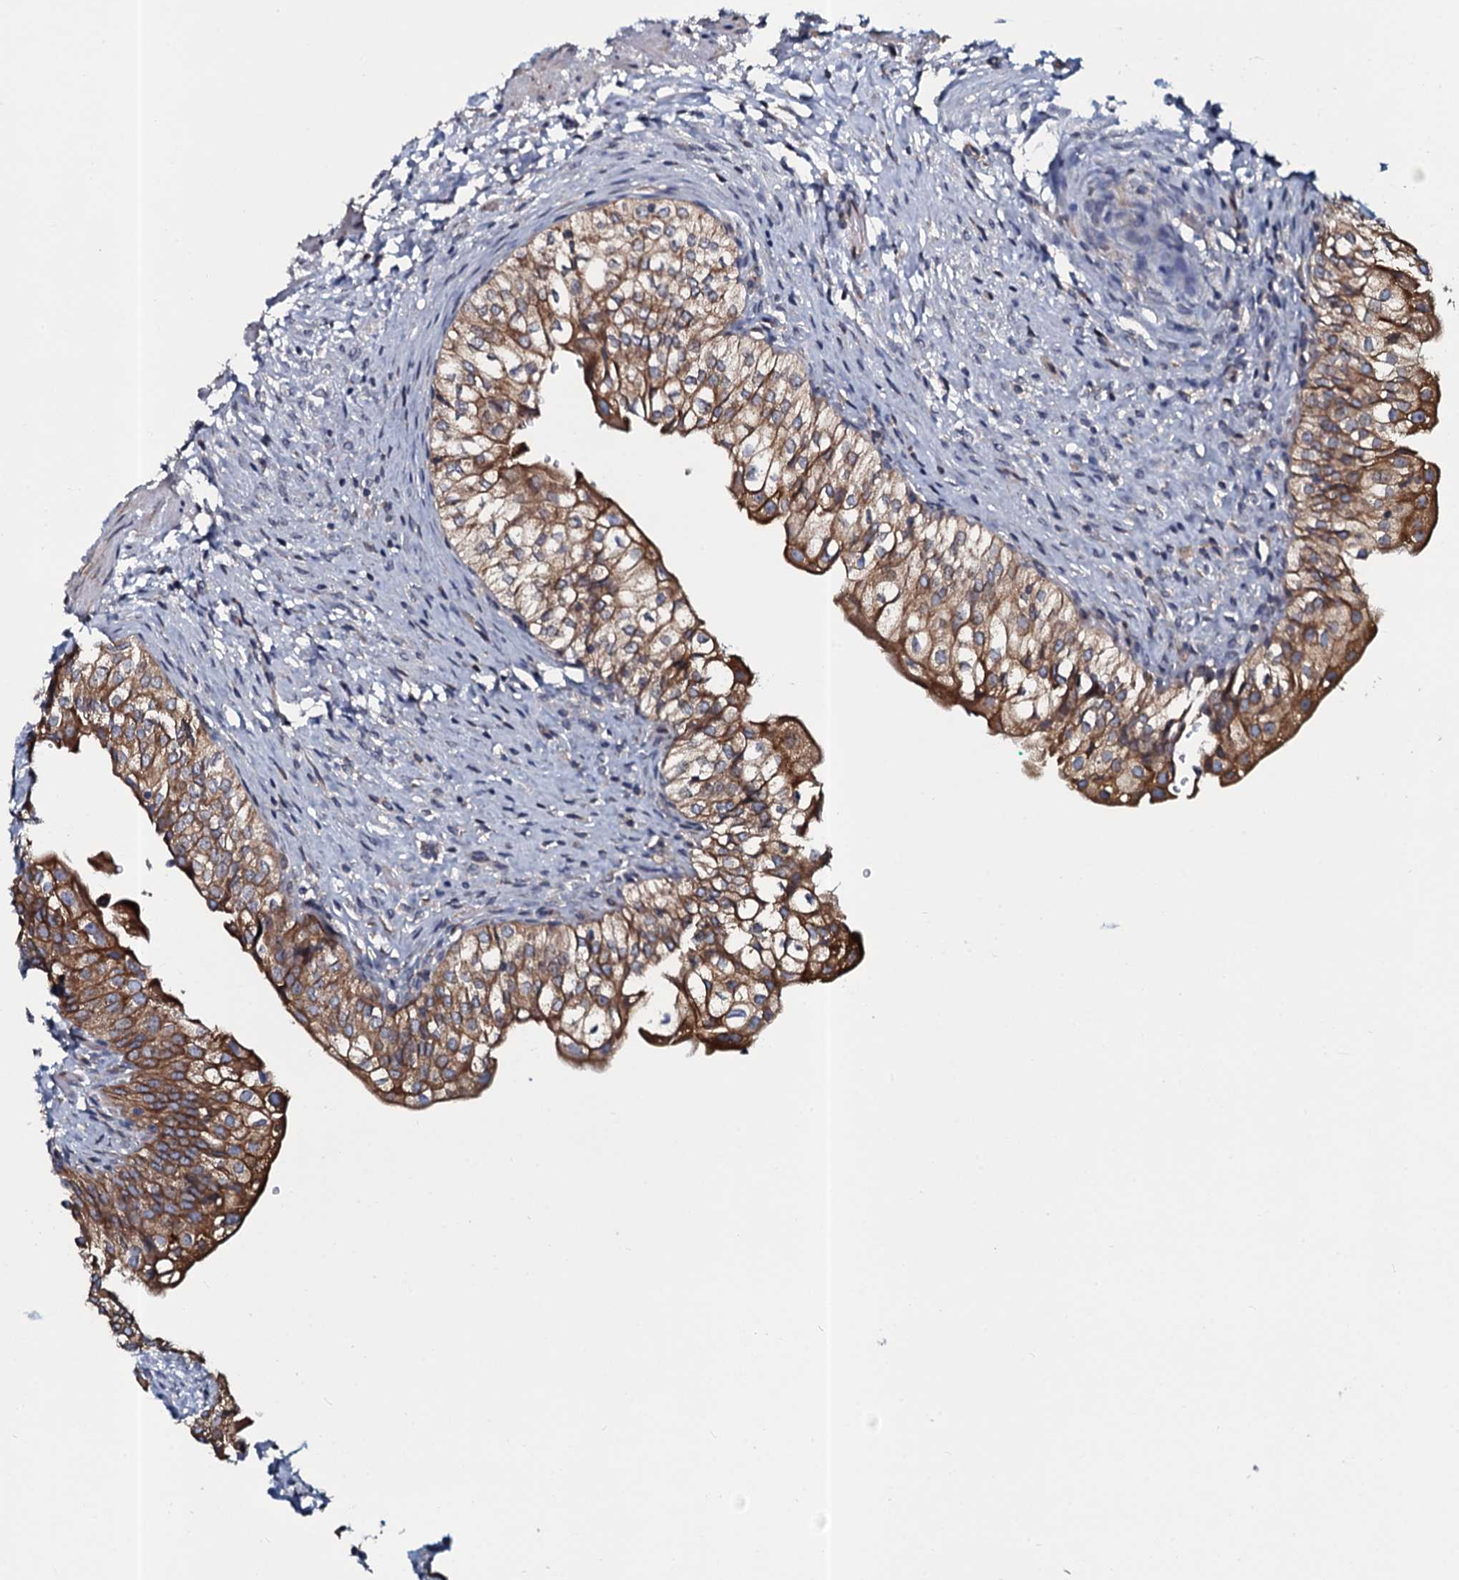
{"staining": {"intensity": "moderate", "quantity": ">75%", "location": "cytoplasmic/membranous"}, "tissue": "urinary bladder", "cell_type": "Urothelial cells", "image_type": "normal", "snomed": [{"axis": "morphology", "description": "Normal tissue, NOS"}, {"axis": "topography", "description": "Urinary bladder"}], "caption": "Immunohistochemical staining of benign human urinary bladder shows >75% levels of moderate cytoplasmic/membranous protein expression in about >75% of urothelial cells. (DAB IHC, brown staining for protein, blue staining for nuclei).", "gene": "TMEM151A", "patient": {"sex": "male", "age": 55}}